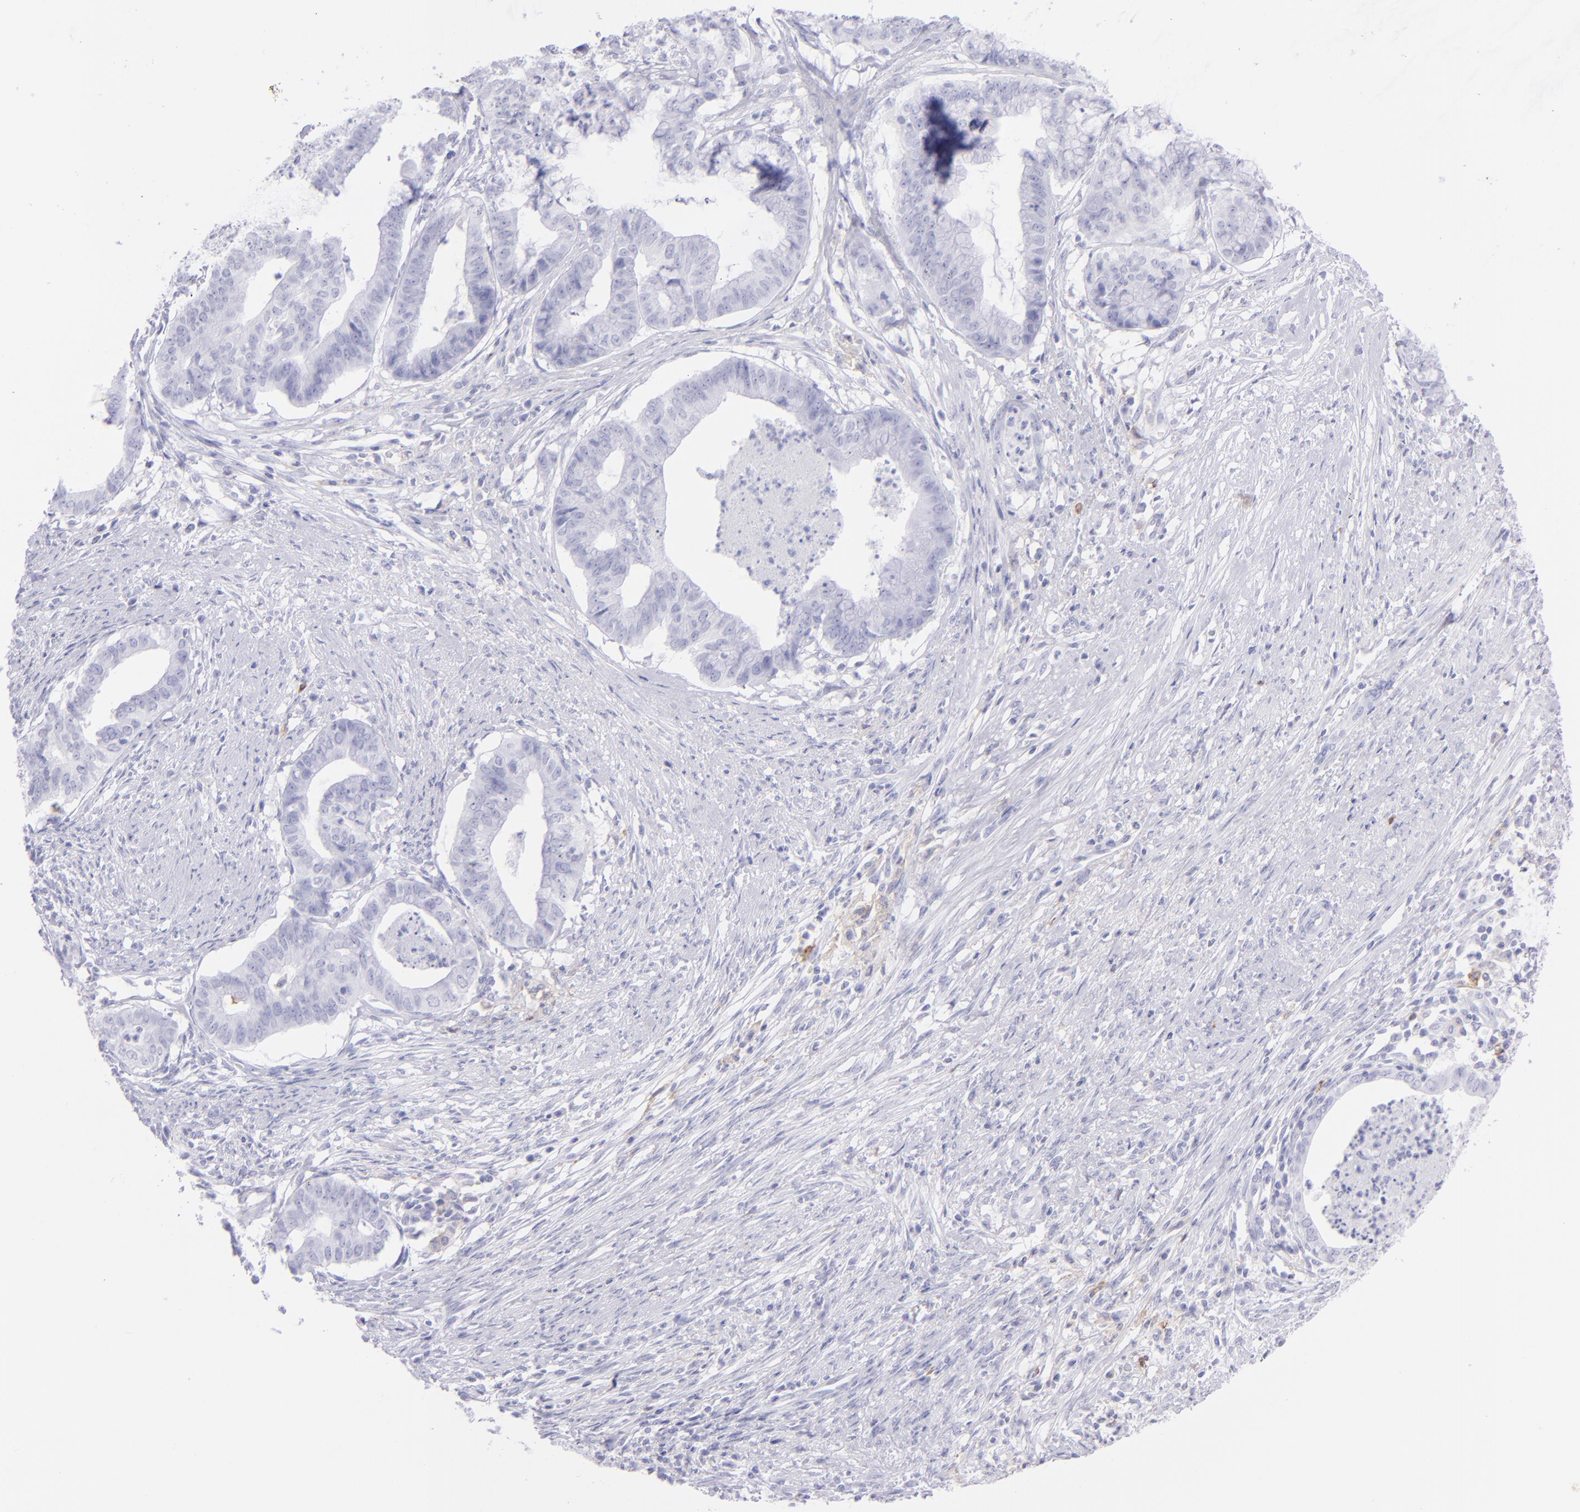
{"staining": {"intensity": "negative", "quantity": "none", "location": "none"}, "tissue": "endometrial cancer", "cell_type": "Tumor cells", "image_type": "cancer", "snomed": [{"axis": "morphology", "description": "Necrosis, NOS"}, {"axis": "morphology", "description": "Adenocarcinoma, NOS"}, {"axis": "topography", "description": "Endometrium"}], "caption": "Endometrial cancer was stained to show a protein in brown. There is no significant expression in tumor cells.", "gene": "CD72", "patient": {"sex": "female", "age": 79}}